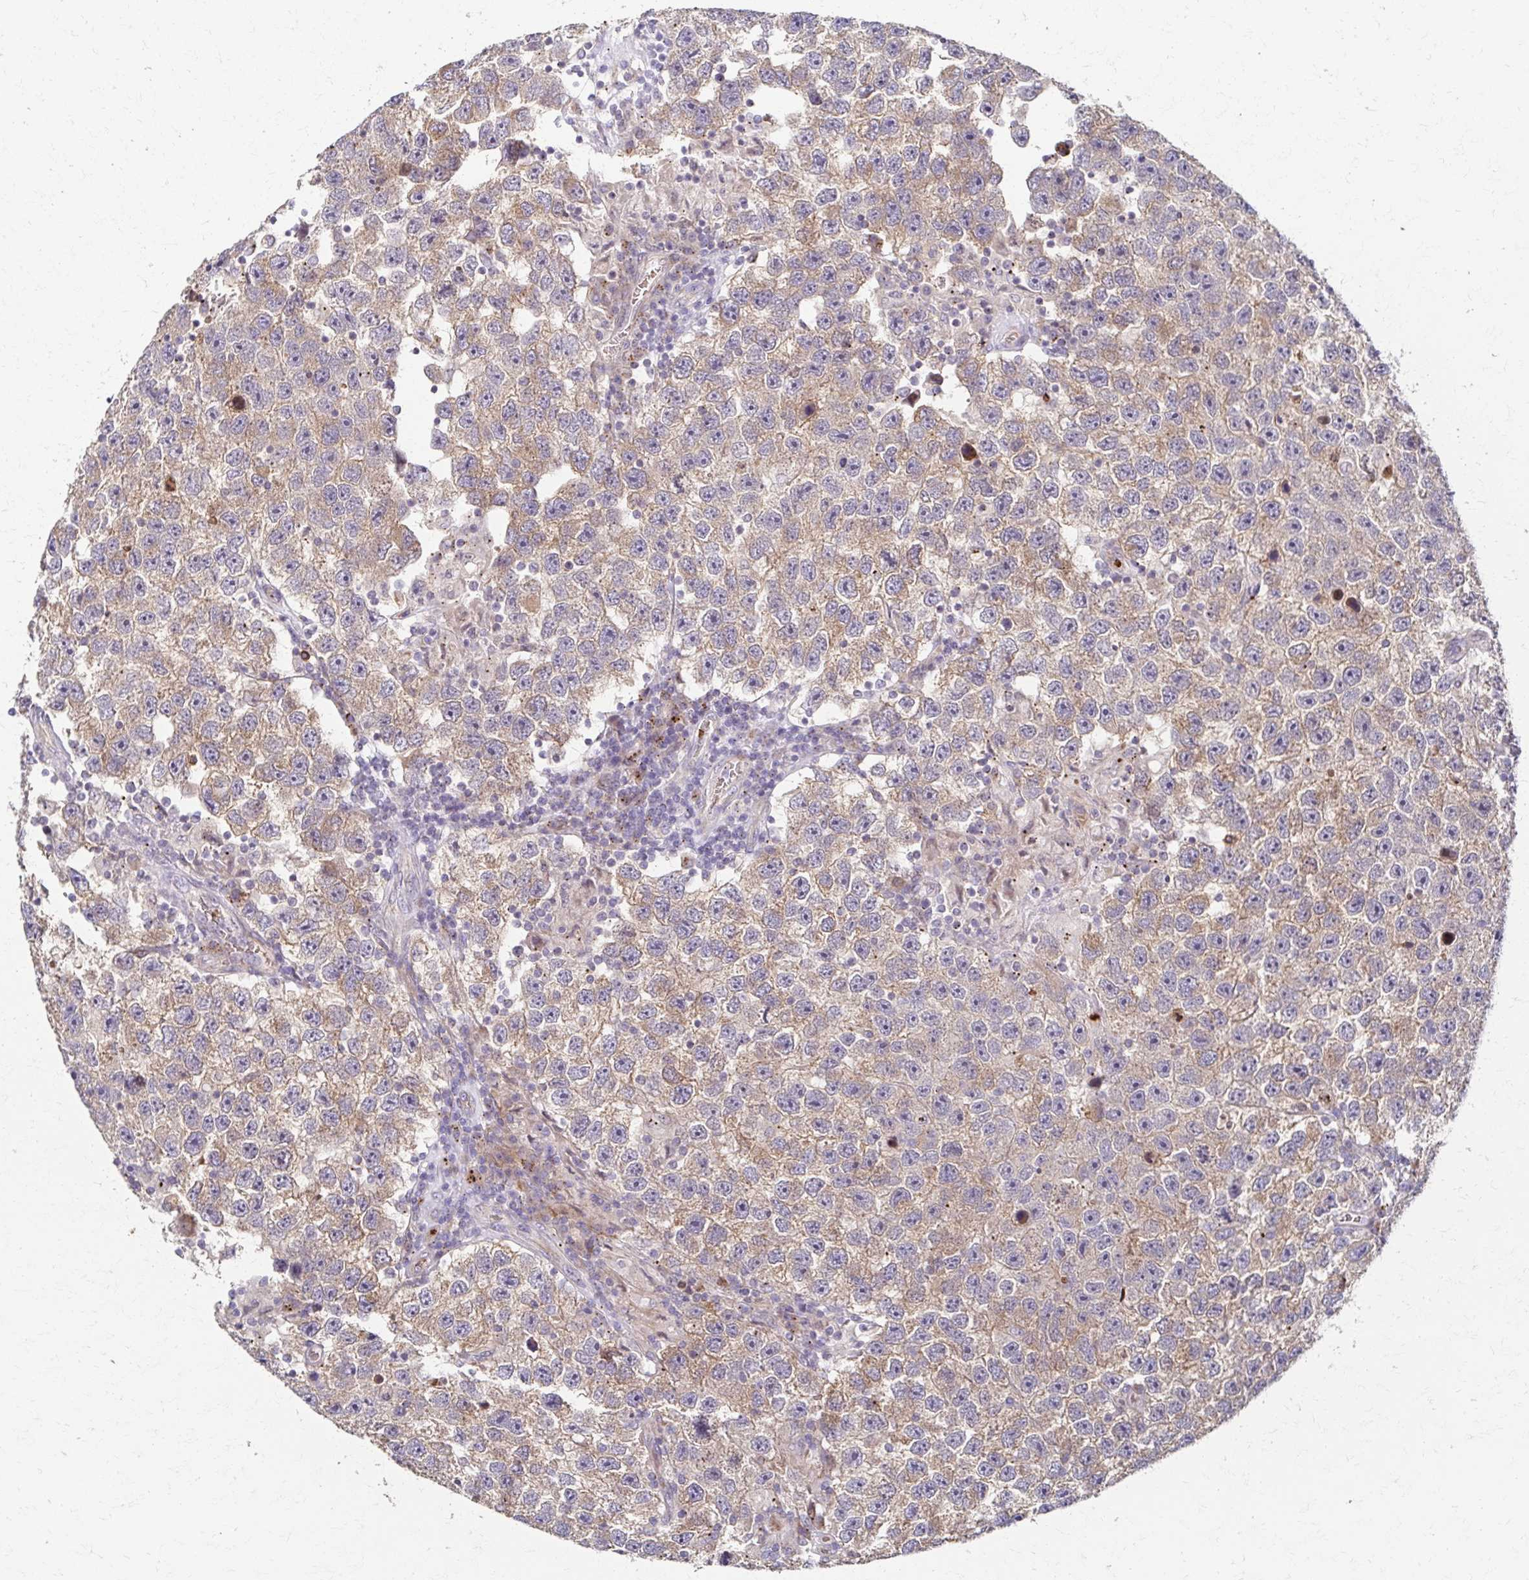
{"staining": {"intensity": "moderate", "quantity": "25%-75%", "location": "cytoplasmic/membranous"}, "tissue": "testis cancer", "cell_type": "Tumor cells", "image_type": "cancer", "snomed": [{"axis": "morphology", "description": "Seminoma, NOS"}, {"axis": "topography", "description": "Testis"}], "caption": "DAB (3,3'-diaminobenzidine) immunohistochemical staining of human testis cancer demonstrates moderate cytoplasmic/membranous protein staining in approximately 25%-75% of tumor cells. (DAB IHC, brown staining for protein, blue staining for nuclei).", "gene": "SKA2", "patient": {"sex": "male", "age": 26}}